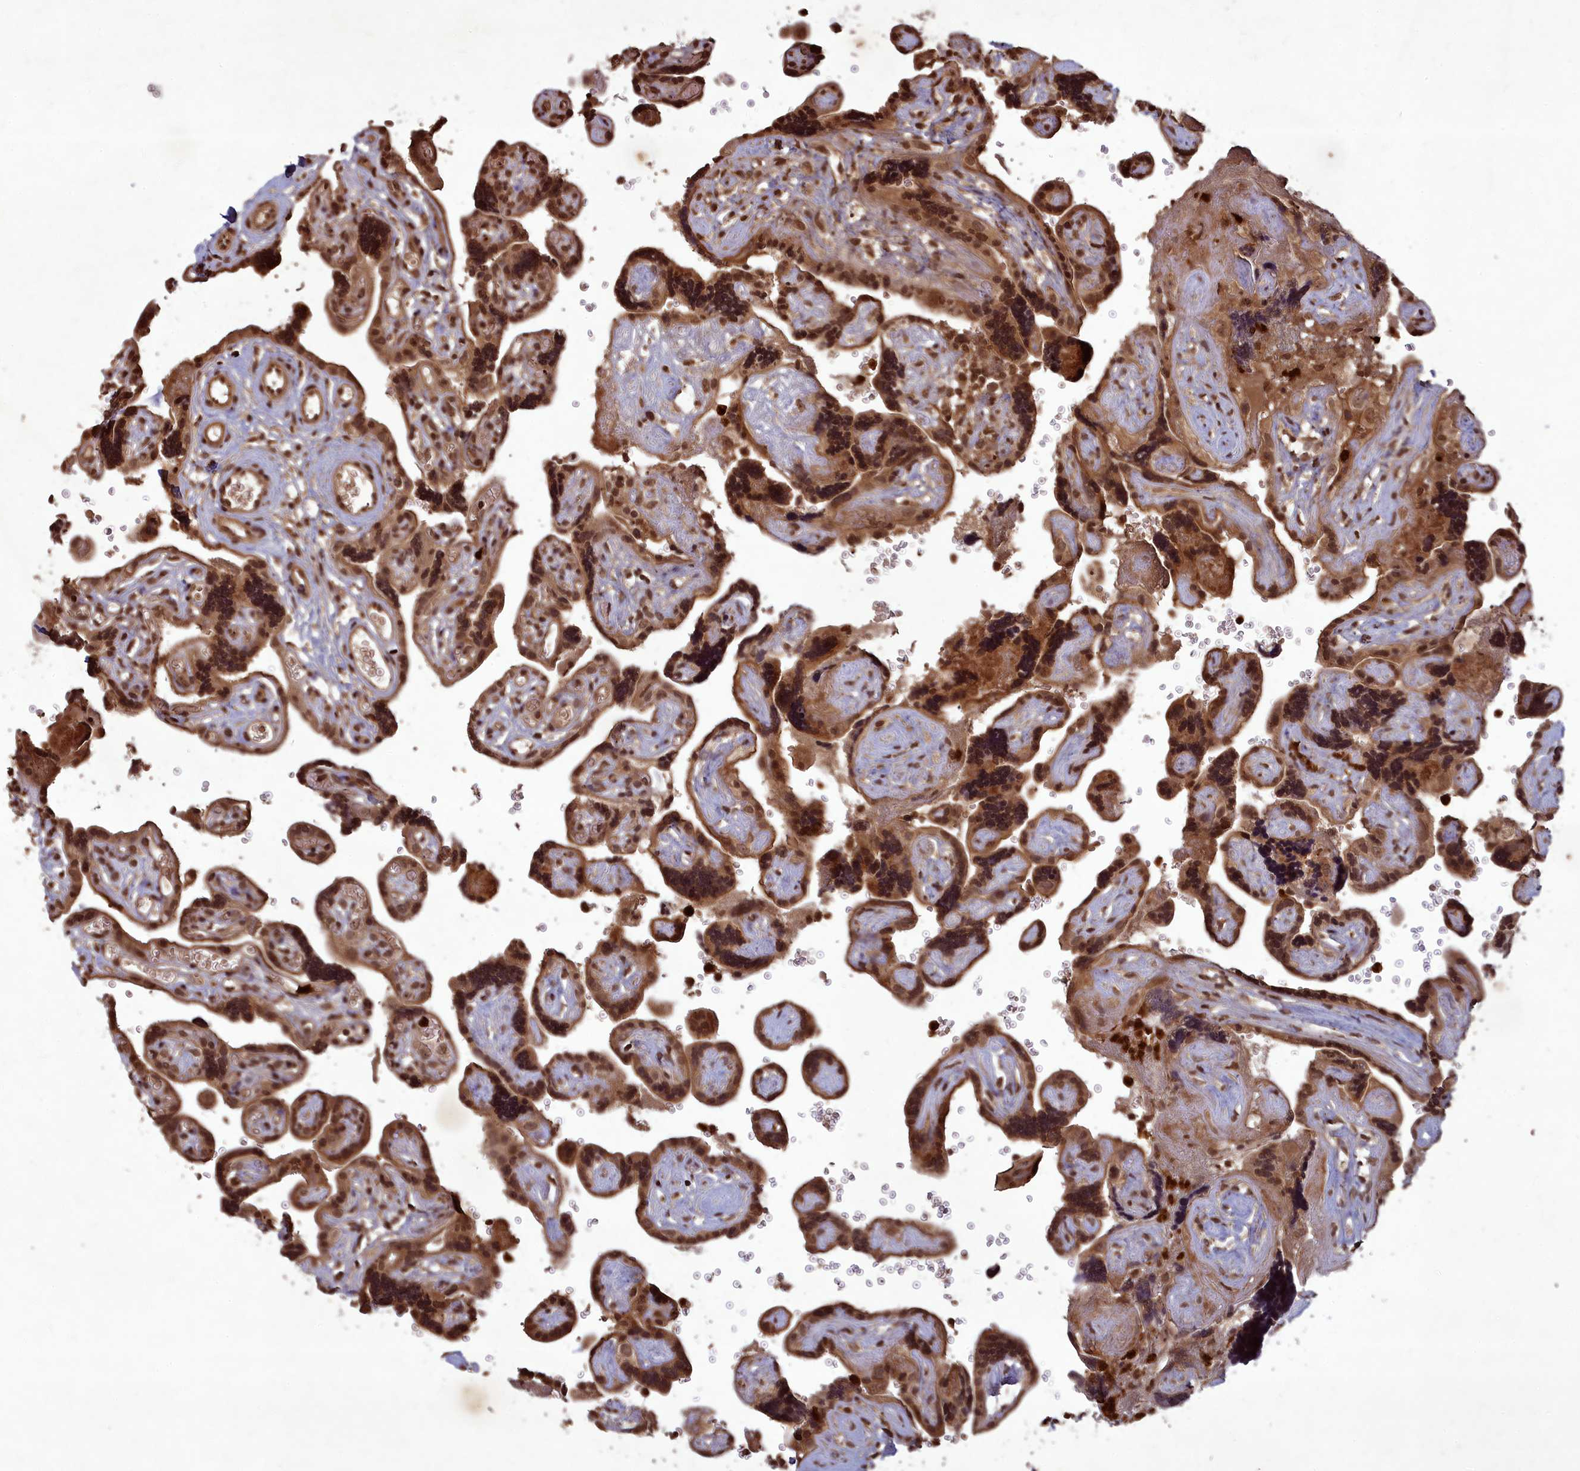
{"staining": {"intensity": "moderate", "quantity": ">75%", "location": "cytoplasmic/membranous,nuclear"}, "tissue": "placenta", "cell_type": "Decidual cells", "image_type": "normal", "snomed": [{"axis": "morphology", "description": "Normal tissue, NOS"}, {"axis": "topography", "description": "Placenta"}], "caption": "This is an image of immunohistochemistry (IHC) staining of unremarkable placenta, which shows moderate positivity in the cytoplasmic/membranous,nuclear of decidual cells.", "gene": "SRMS", "patient": {"sex": "female", "age": 30}}